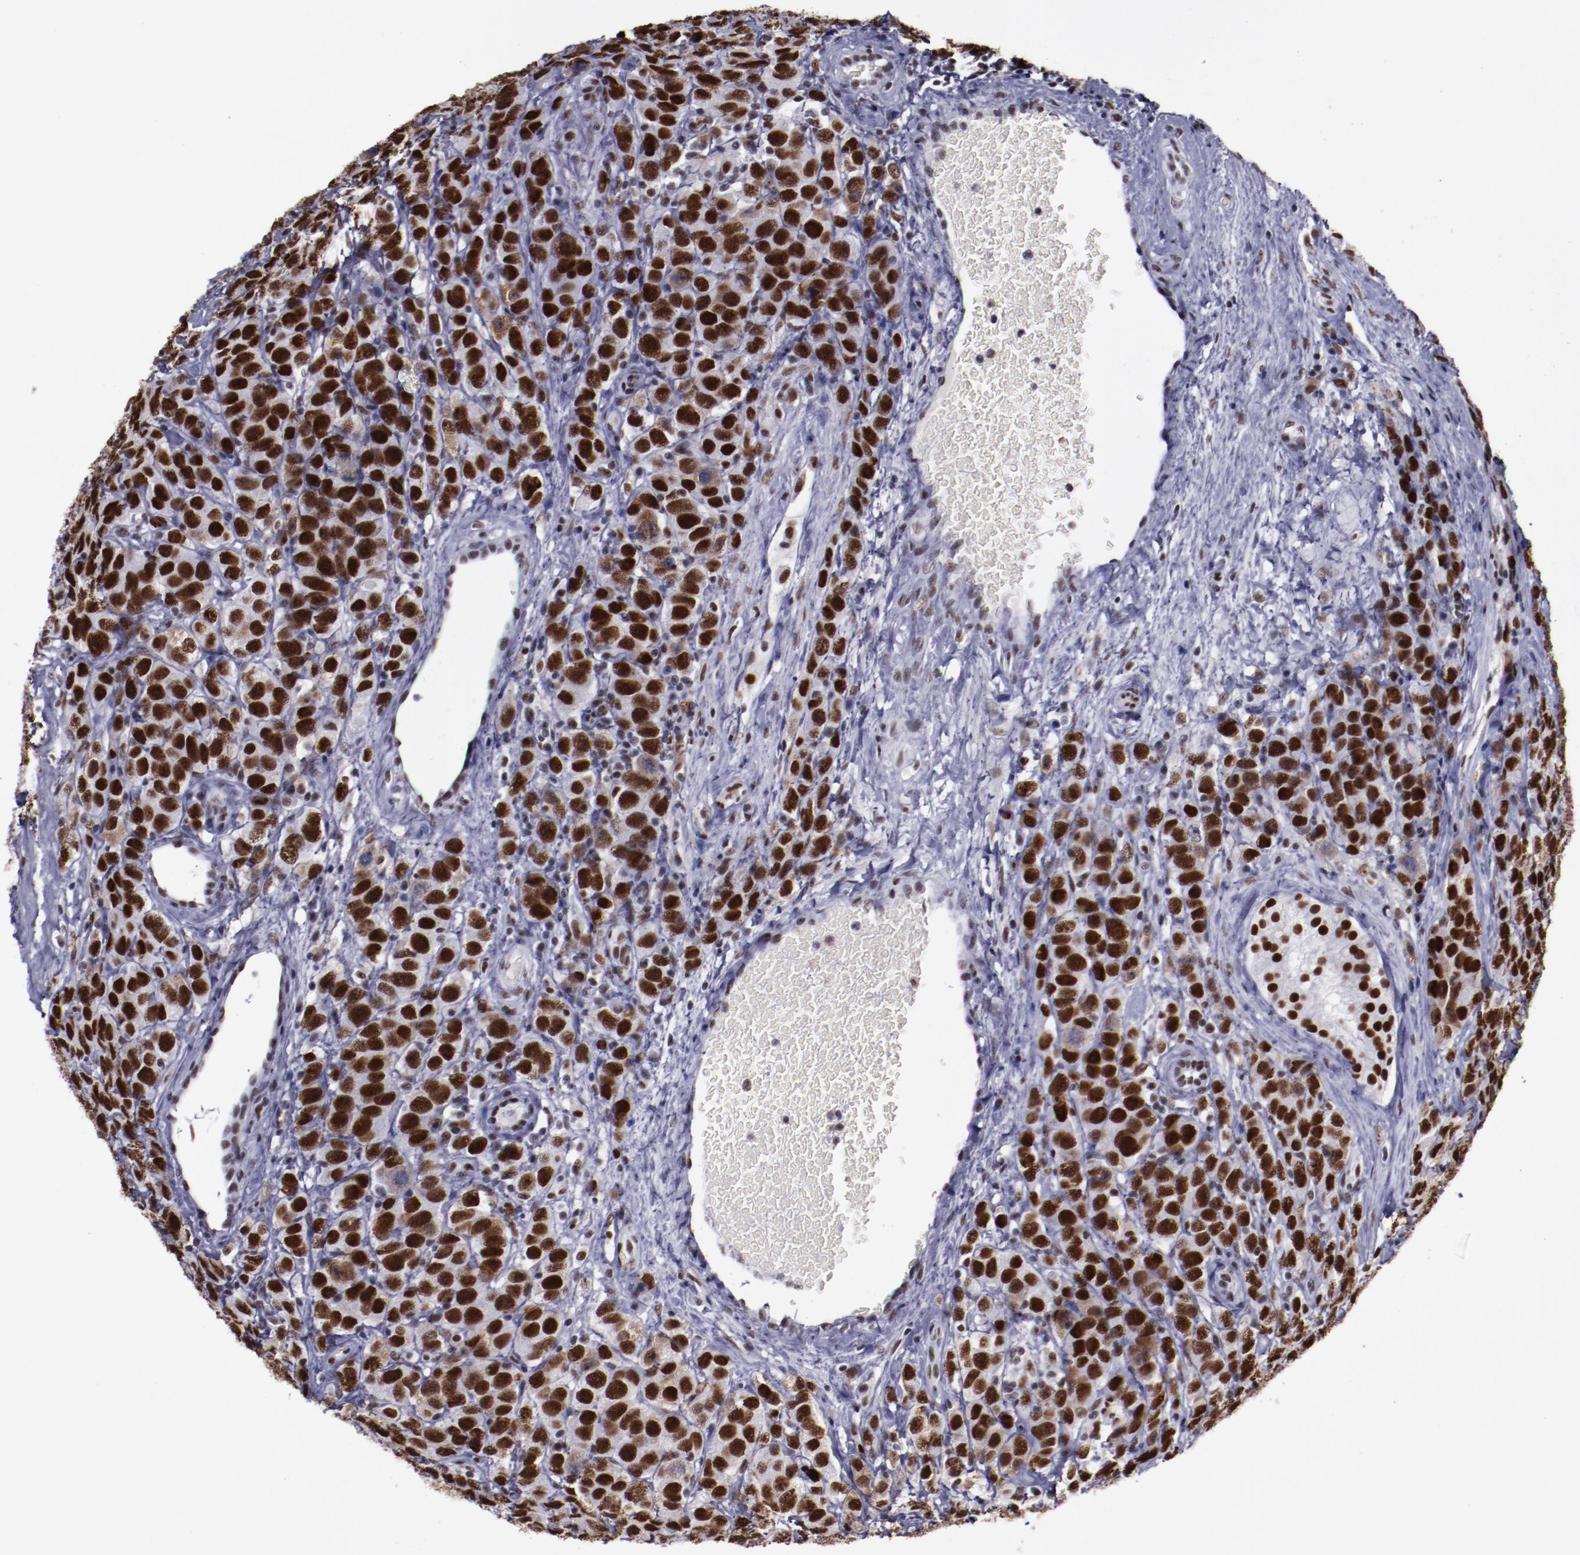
{"staining": {"intensity": "strong", "quantity": ">75%", "location": "nuclear"}, "tissue": "testis cancer", "cell_type": "Tumor cells", "image_type": "cancer", "snomed": [{"axis": "morphology", "description": "Seminoma, NOS"}, {"axis": "topography", "description": "Testis"}], "caption": "This is an image of IHC staining of testis cancer, which shows strong expression in the nuclear of tumor cells.", "gene": "PPP4R3A", "patient": {"sex": "male", "age": 52}}